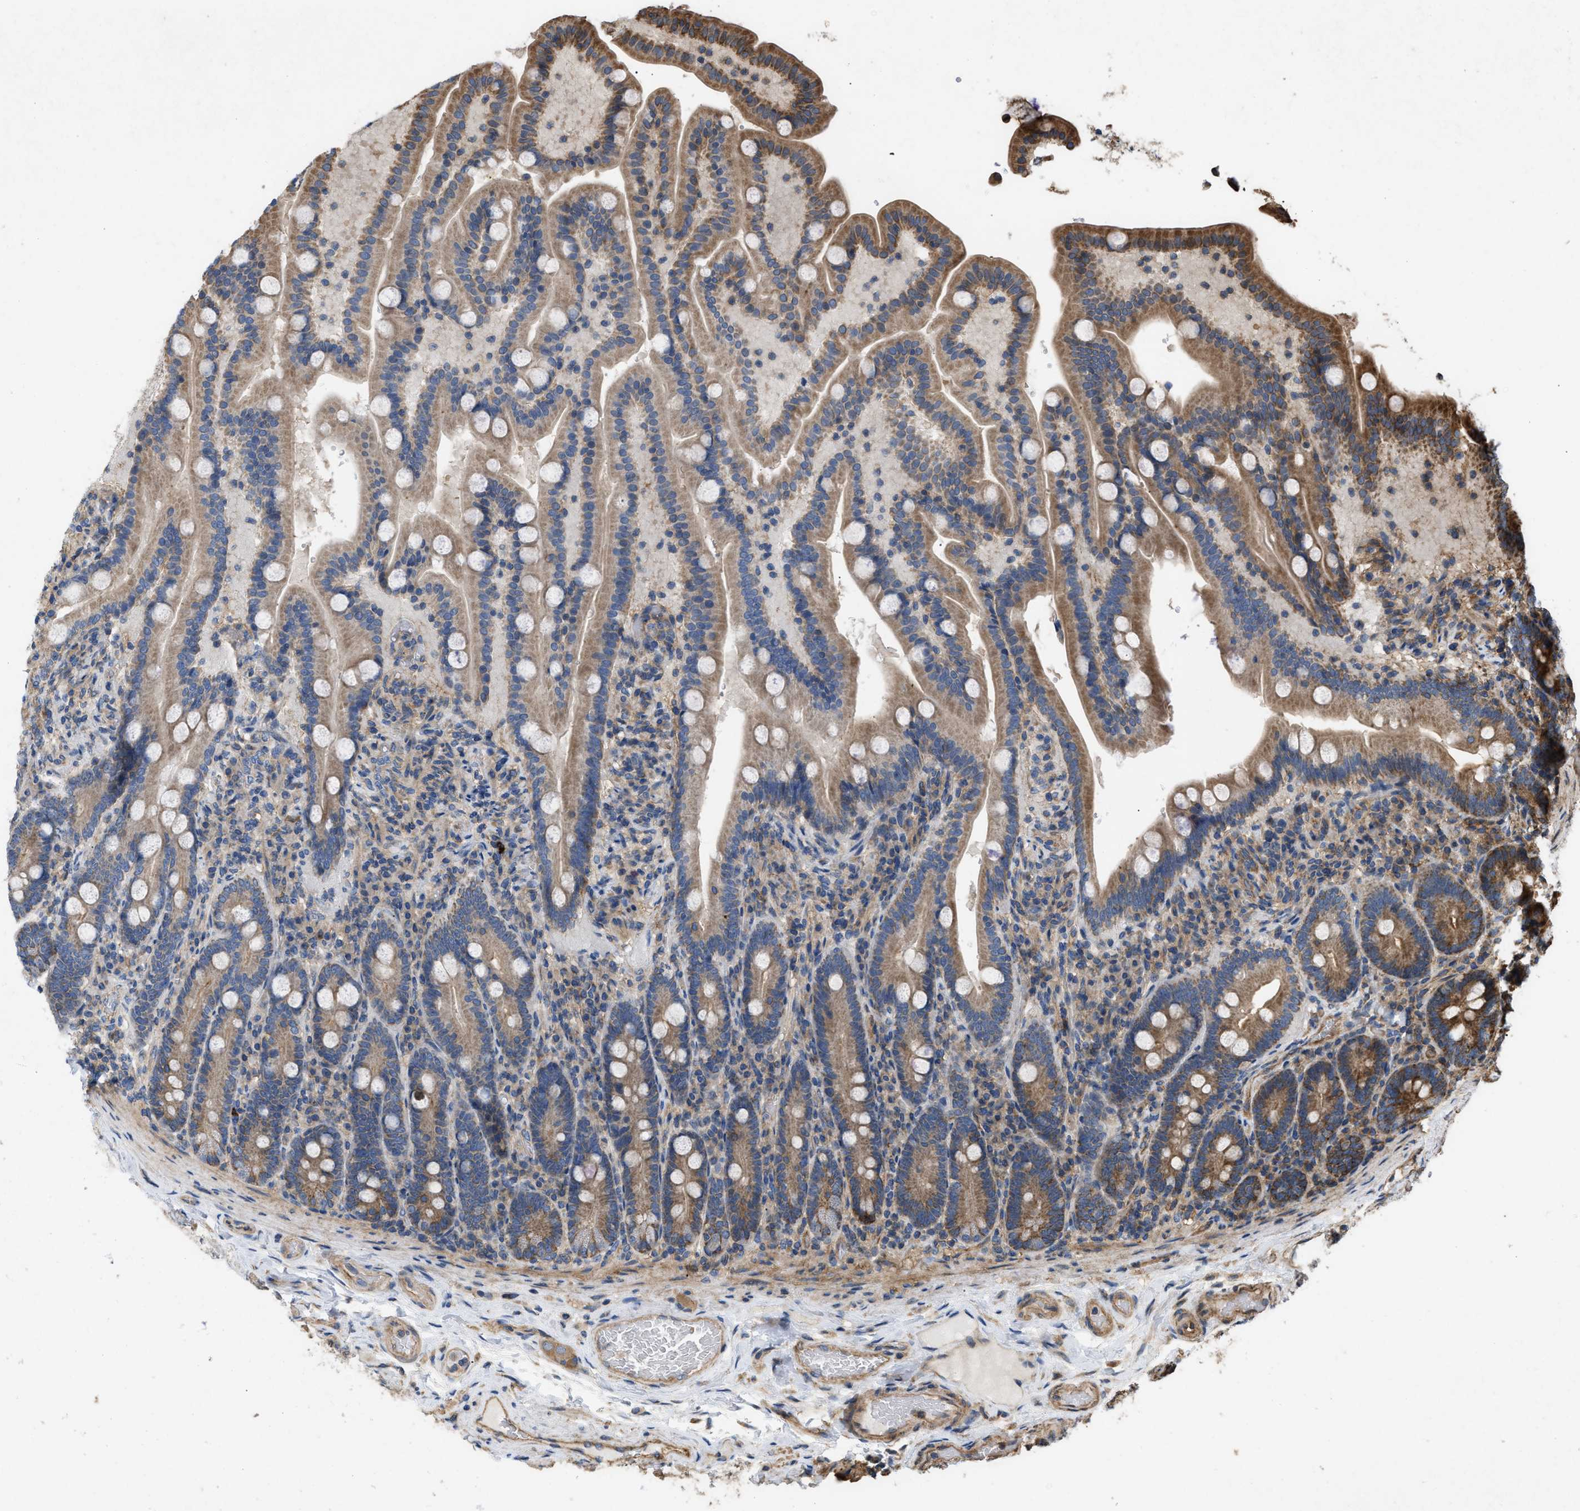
{"staining": {"intensity": "moderate", "quantity": ">75%", "location": "cytoplasmic/membranous"}, "tissue": "duodenum", "cell_type": "Glandular cells", "image_type": "normal", "snomed": [{"axis": "morphology", "description": "Normal tissue, NOS"}, {"axis": "topography", "description": "Duodenum"}], "caption": "An immunohistochemistry histopathology image of normal tissue is shown. Protein staining in brown shows moderate cytoplasmic/membranous positivity in duodenum within glandular cells.", "gene": "GNB4", "patient": {"sex": "male", "age": 54}}